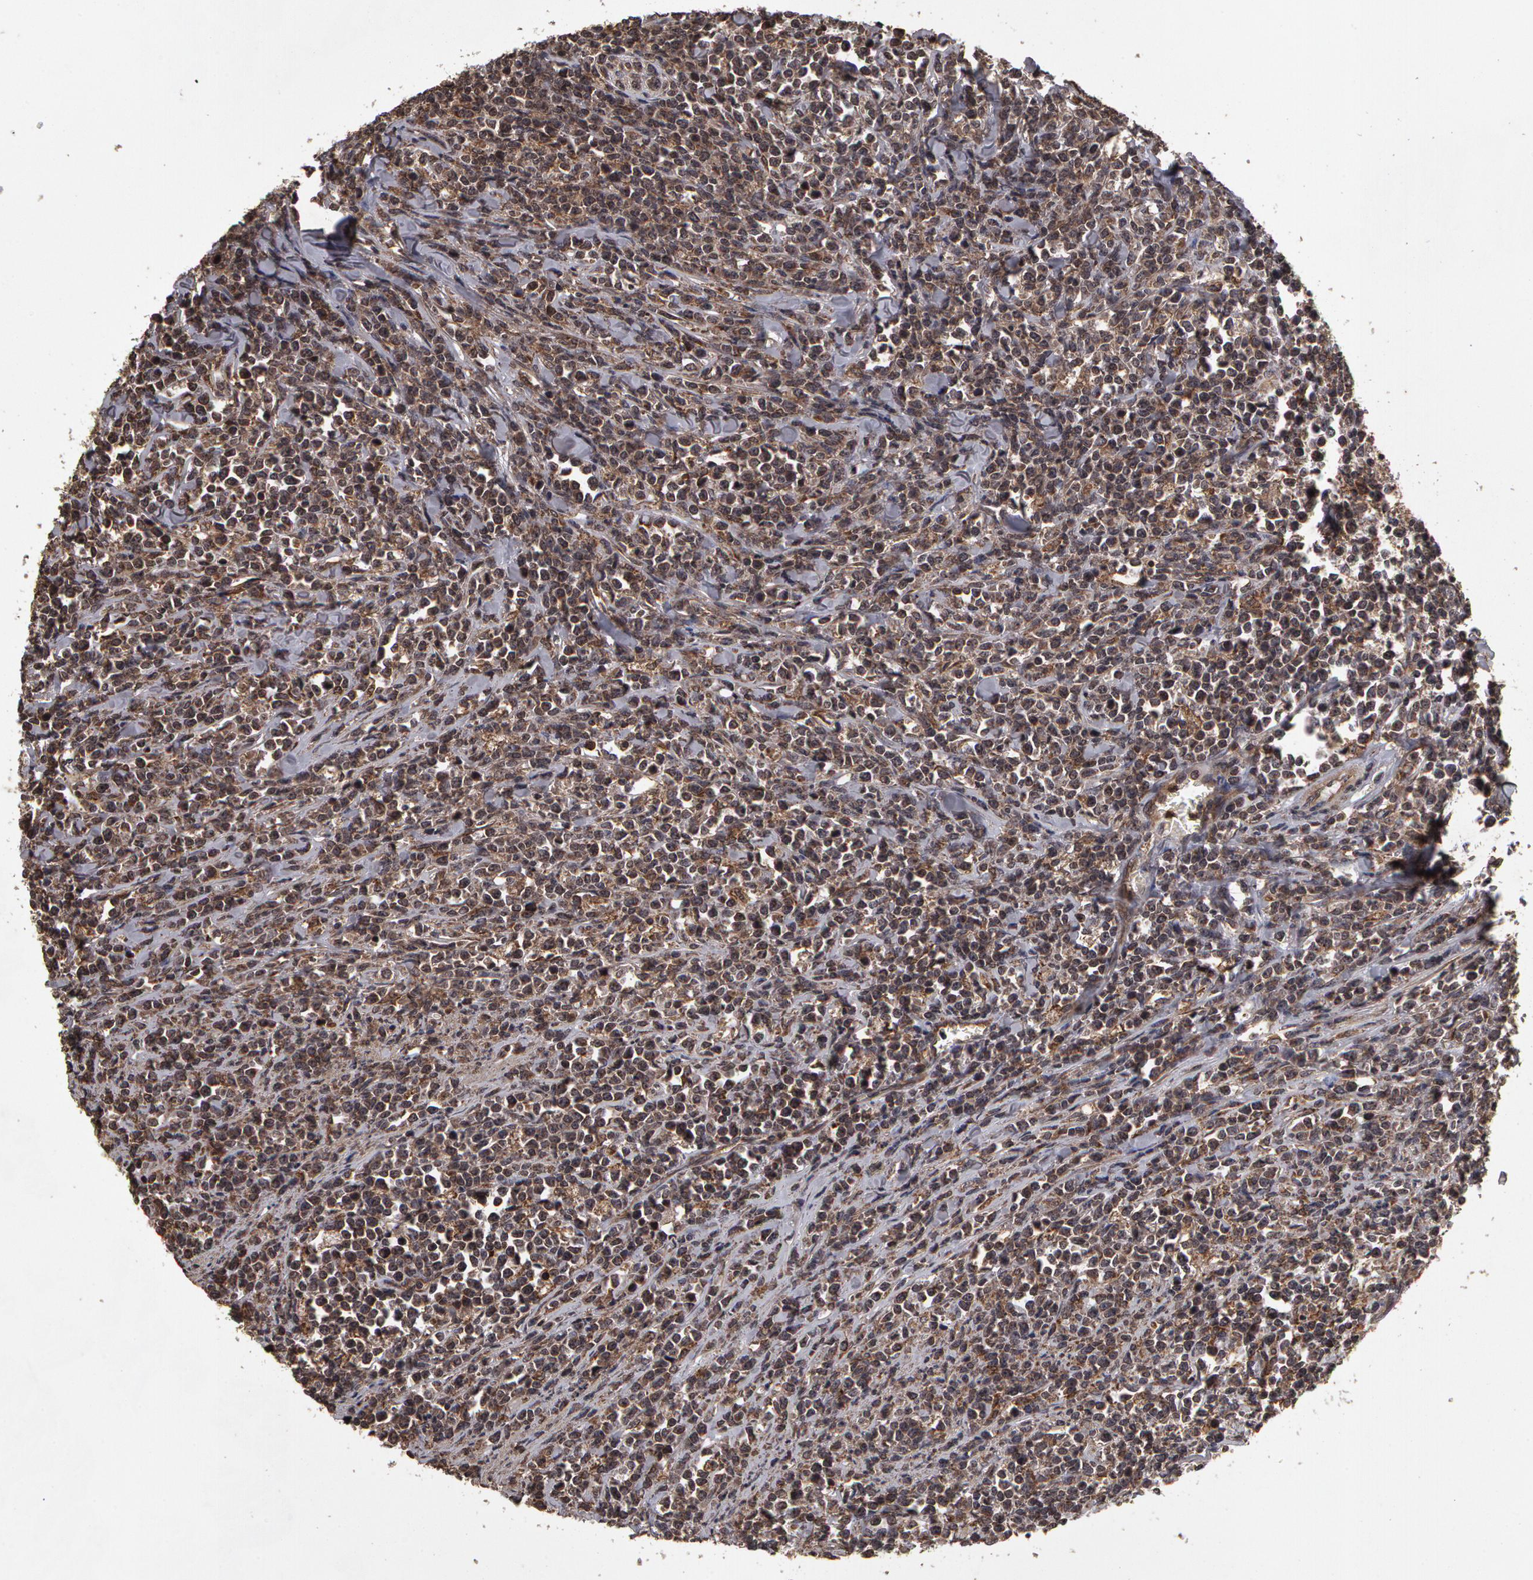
{"staining": {"intensity": "weak", "quantity": "25%-75%", "location": "cytoplasmic/membranous"}, "tissue": "lymphoma", "cell_type": "Tumor cells", "image_type": "cancer", "snomed": [{"axis": "morphology", "description": "Malignant lymphoma, non-Hodgkin's type, High grade"}, {"axis": "topography", "description": "Small intestine"}, {"axis": "topography", "description": "Colon"}], "caption": "A histopathology image of human high-grade malignant lymphoma, non-Hodgkin's type stained for a protein demonstrates weak cytoplasmic/membranous brown staining in tumor cells. (Brightfield microscopy of DAB IHC at high magnification).", "gene": "CALR", "patient": {"sex": "male", "age": 8}}